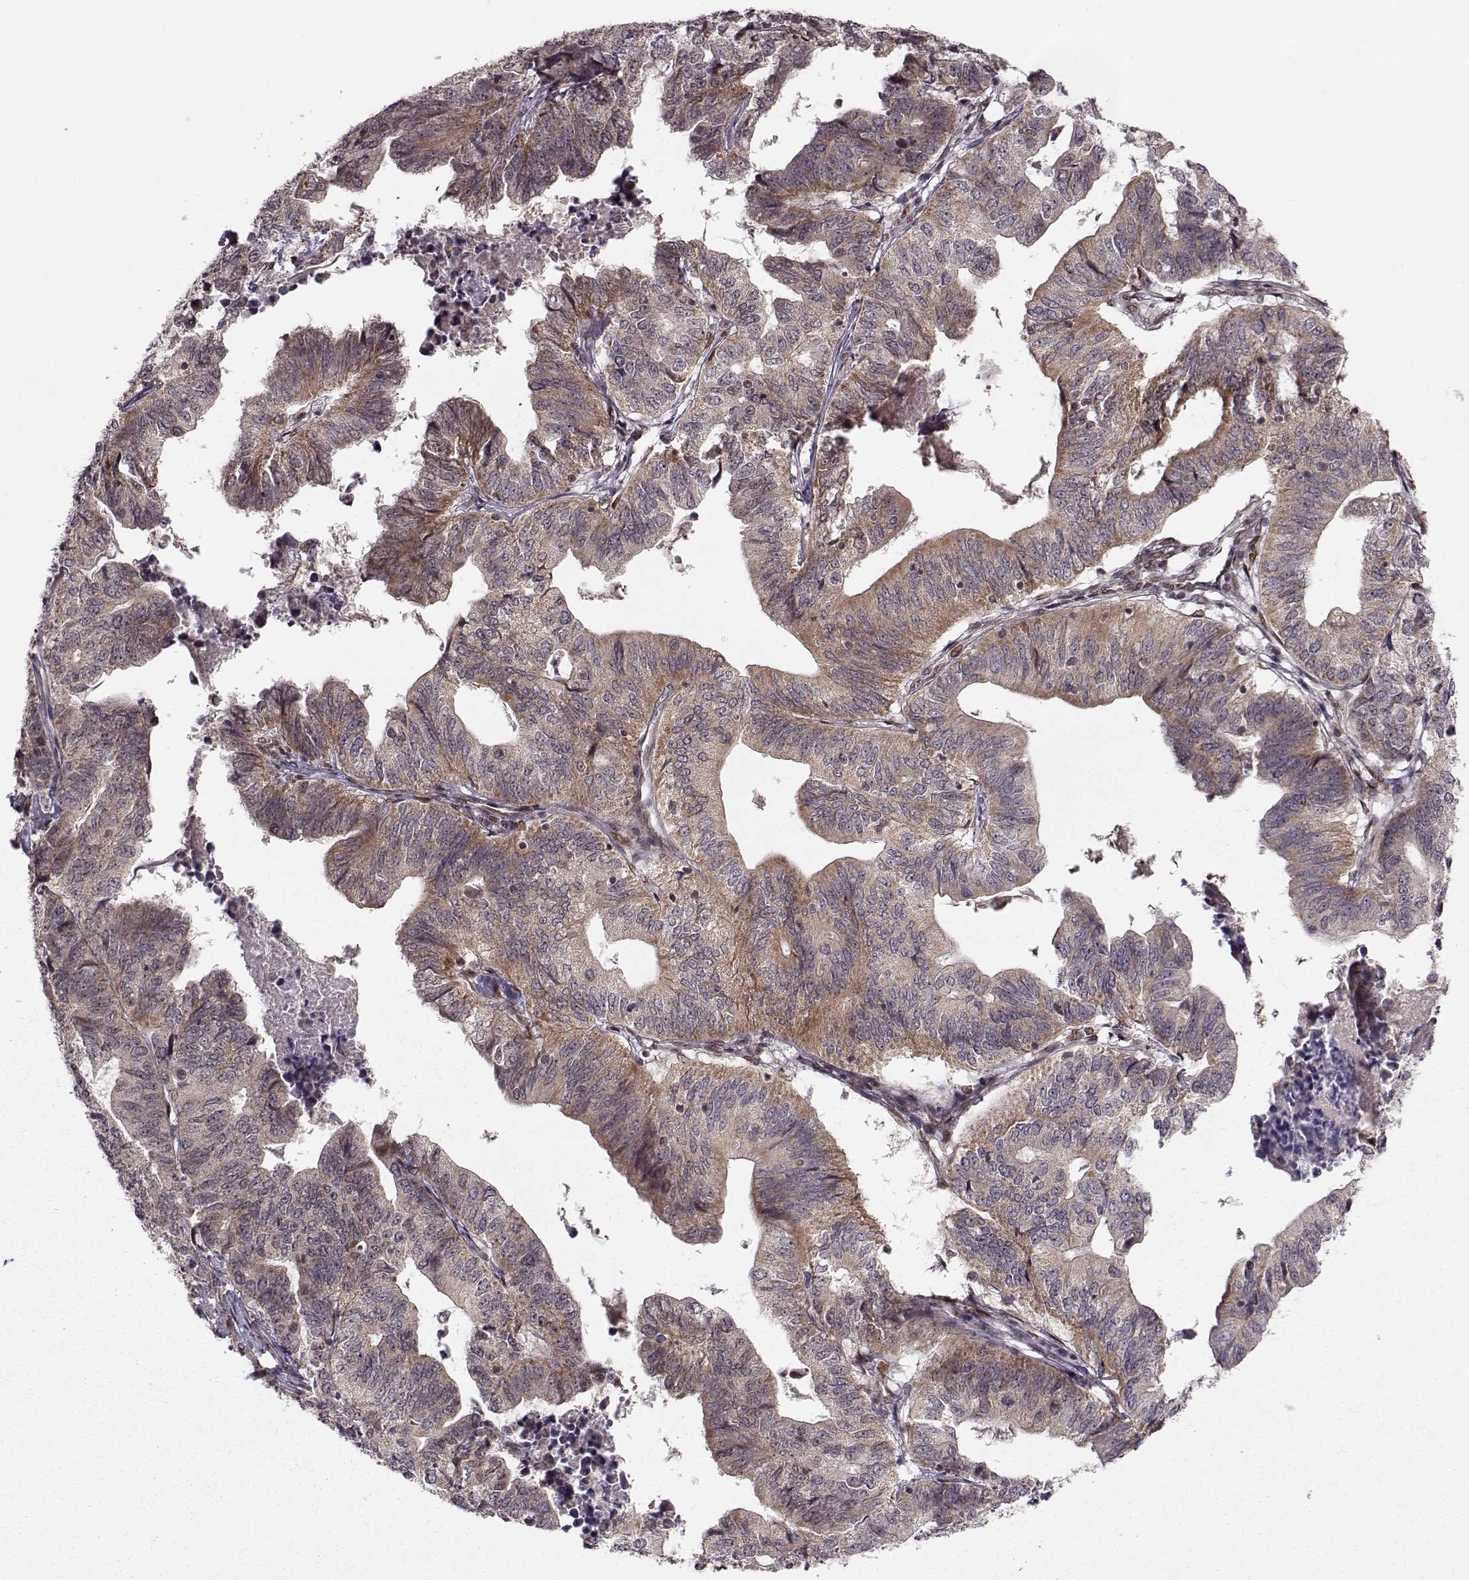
{"staining": {"intensity": "weak", "quantity": ">75%", "location": "cytoplasmic/membranous"}, "tissue": "stomach cancer", "cell_type": "Tumor cells", "image_type": "cancer", "snomed": [{"axis": "morphology", "description": "Adenocarcinoma, NOS"}, {"axis": "topography", "description": "Stomach, upper"}], "caption": "Immunohistochemical staining of human stomach cancer (adenocarcinoma) displays low levels of weak cytoplasmic/membranous protein positivity in about >75% of tumor cells.", "gene": "RAI1", "patient": {"sex": "female", "age": 67}}